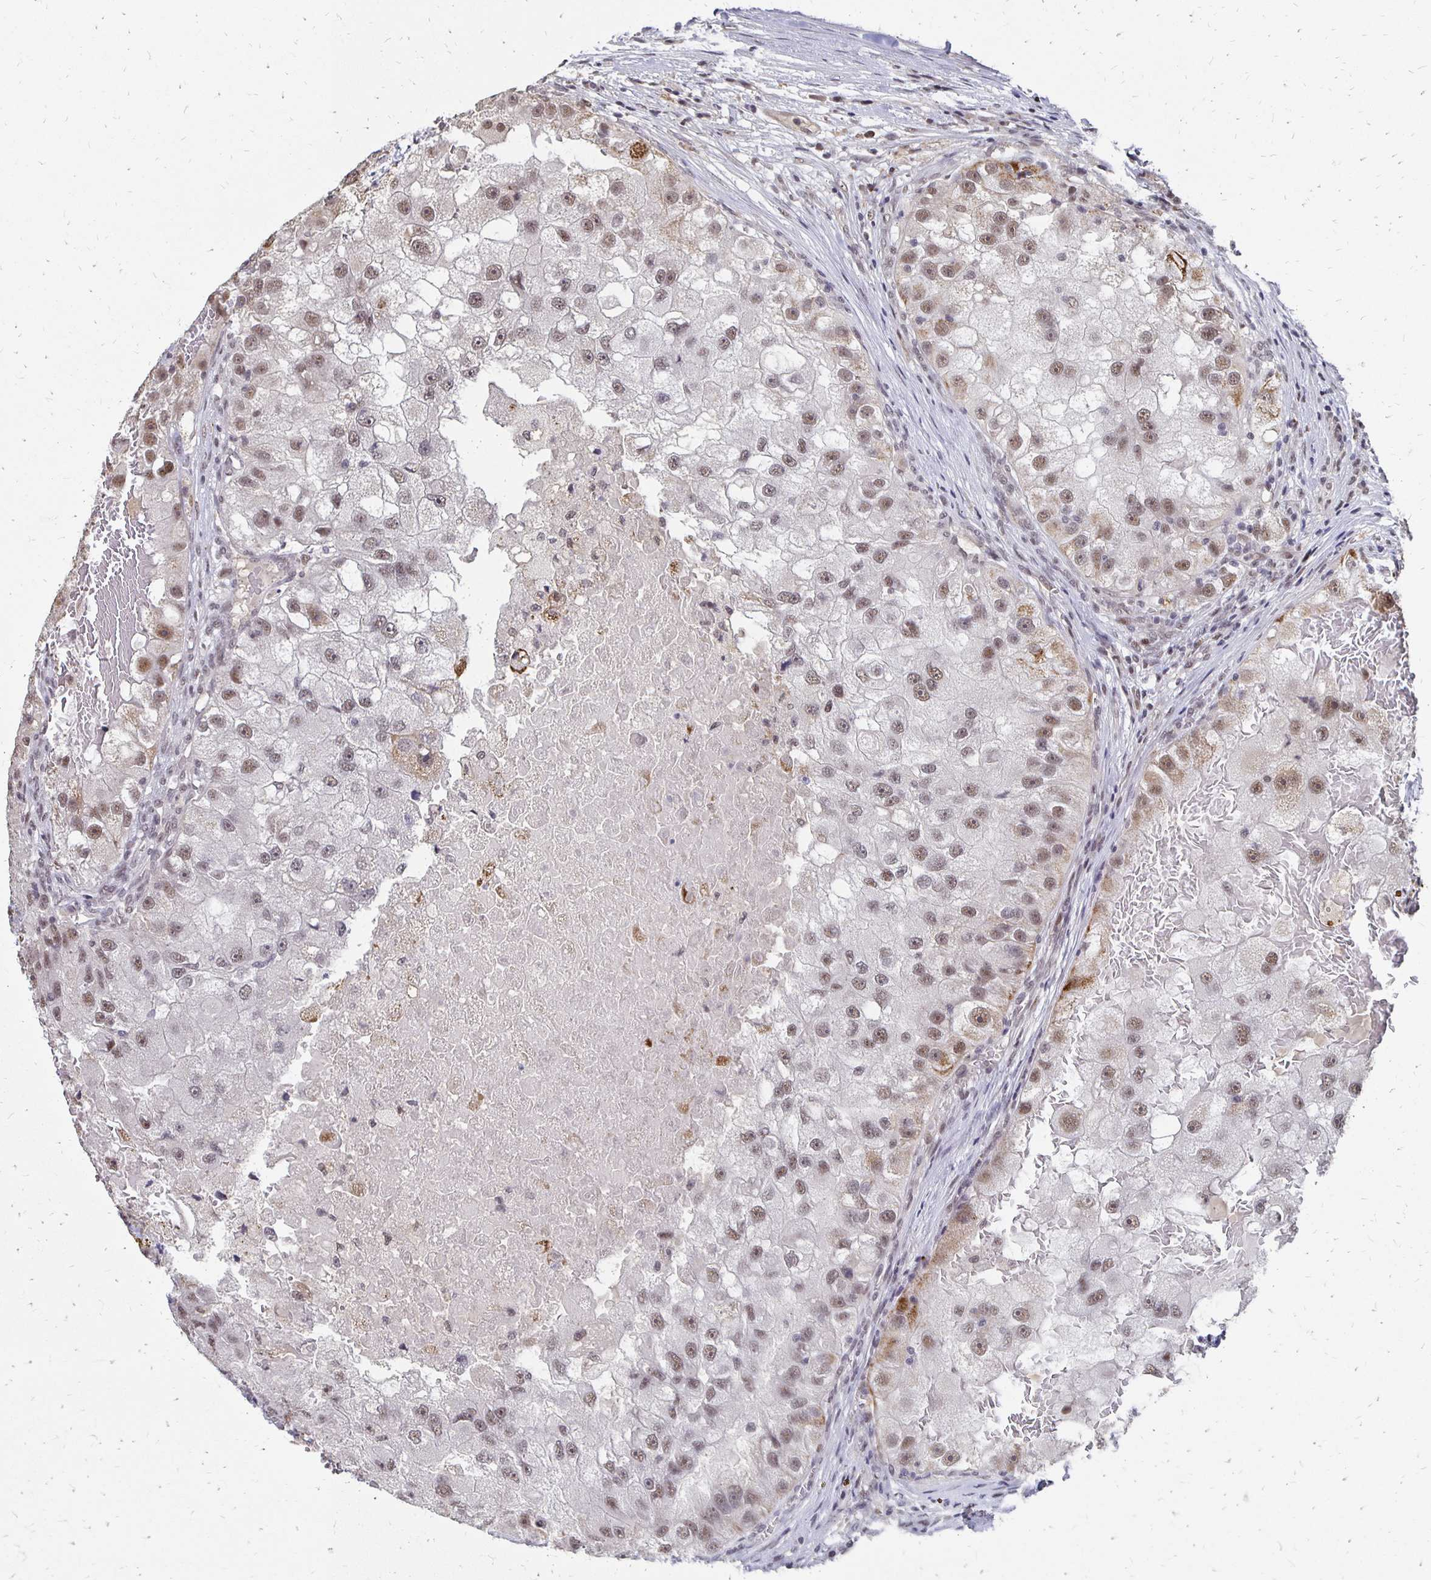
{"staining": {"intensity": "moderate", "quantity": ">75%", "location": "nuclear"}, "tissue": "renal cancer", "cell_type": "Tumor cells", "image_type": "cancer", "snomed": [{"axis": "morphology", "description": "Adenocarcinoma, NOS"}, {"axis": "topography", "description": "Kidney"}], "caption": "A brown stain highlights moderate nuclear positivity of a protein in human renal cancer tumor cells. (DAB (3,3'-diaminobenzidine) IHC with brightfield microscopy, high magnification).", "gene": "CLASRP", "patient": {"sex": "male", "age": 63}}